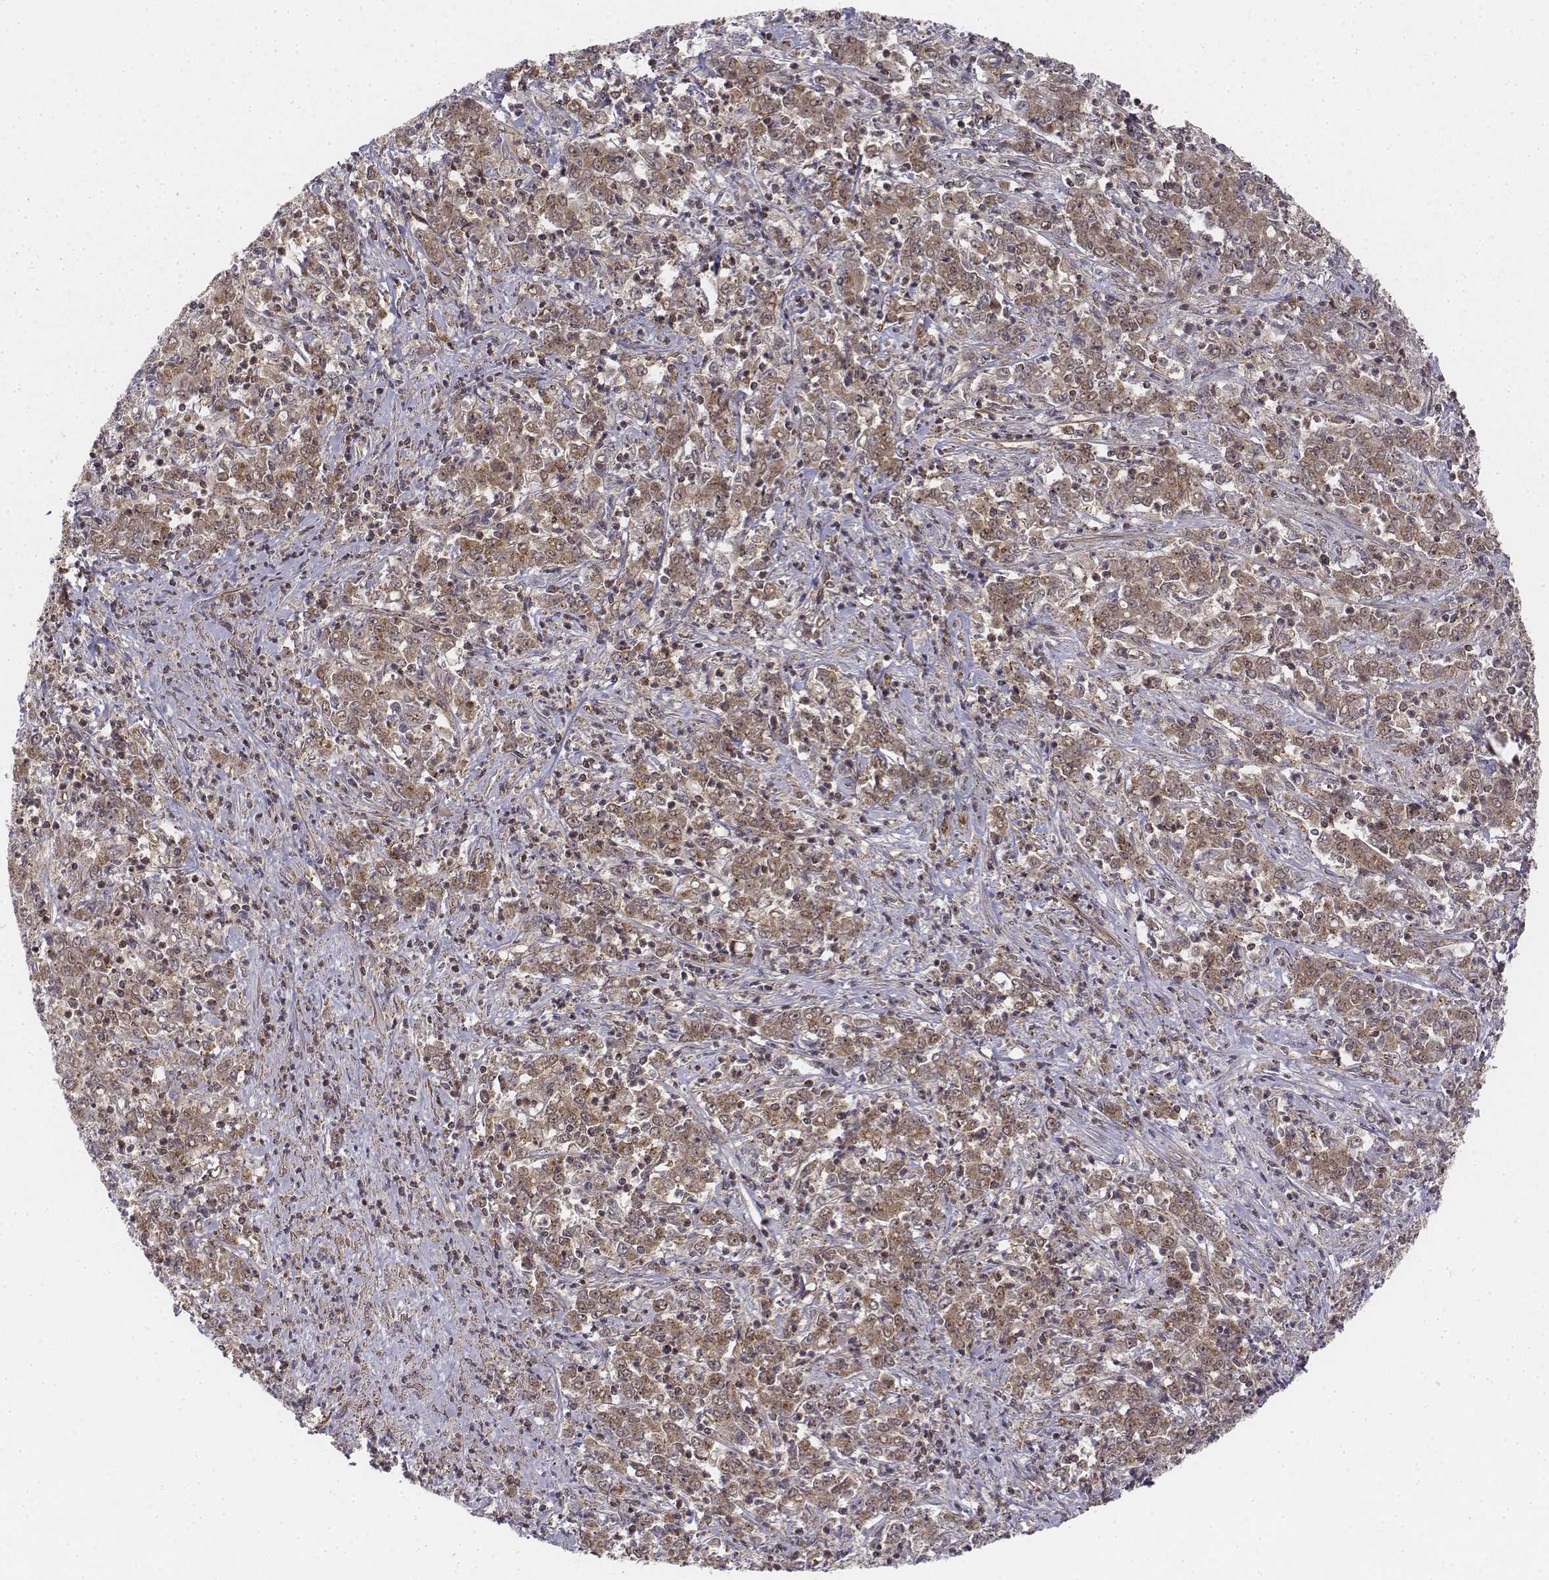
{"staining": {"intensity": "moderate", "quantity": ">75%", "location": "cytoplasmic/membranous,nuclear"}, "tissue": "stomach cancer", "cell_type": "Tumor cells", "image_type": "cancer", "snomed": [{"axis": "morphology", "description": "Adenocarcinoma, NOS"}, {"axis": "topography", "description": "Stomach, lower"}], "caption": "A high-resolution image shows immunohistochemistry staining of stomach adenocarcinoma, which exhibits moderate cytoplasmic/membranous and nuclear staining in about >75% of tumor cells.", "gene": "ZFYVE19", "patient": {"sex": "female", "age": 71}}